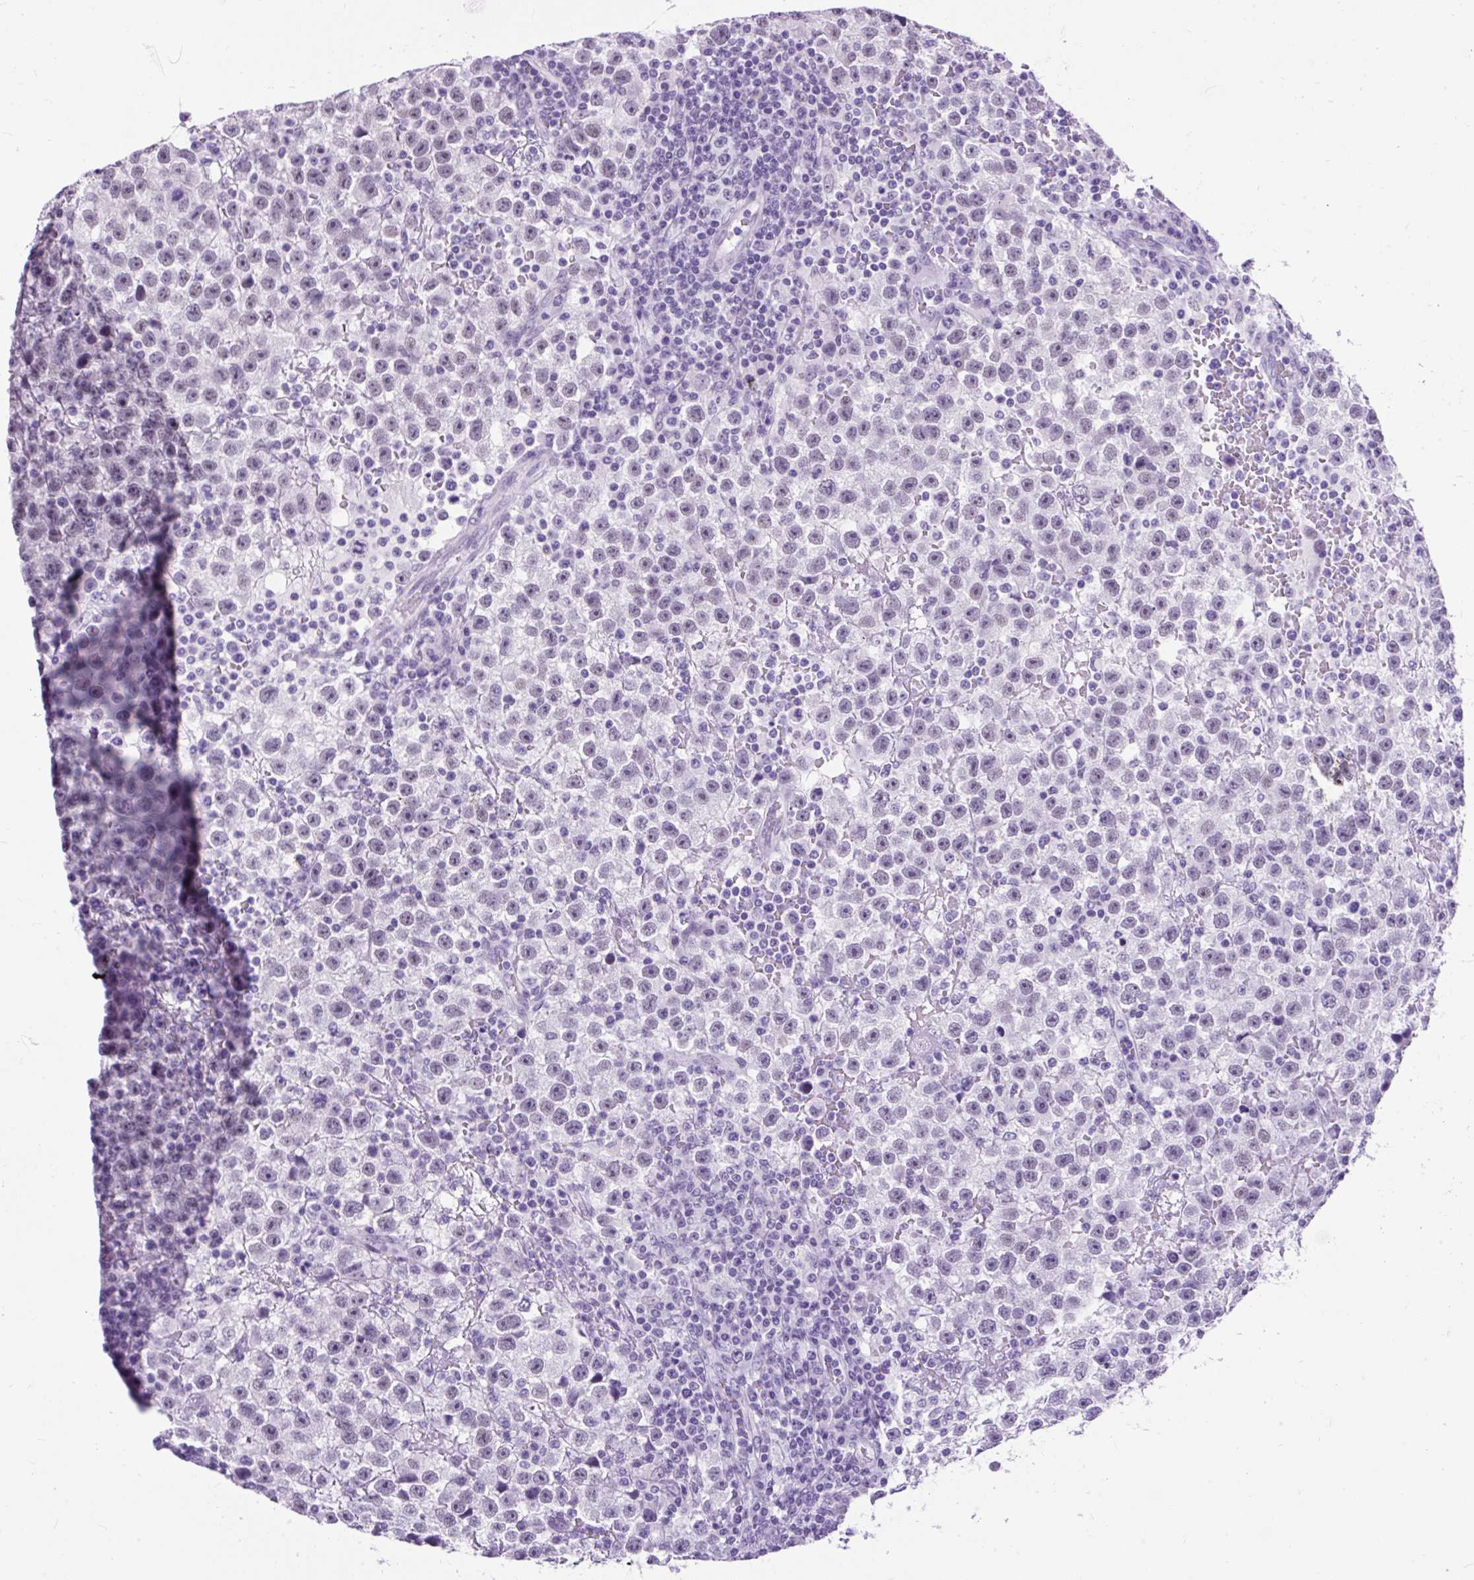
{"staining": {"intensity": "weak", "quantity": "<25%", "location": "nuclear"}, "tissue": "testis cancer", "cell_type": "Tumor cells", "image_type": "cancer", "snomed": [{"axis": "morphology", "description": "Seminoma, NOS"}, {"axis": "topography", "description": "Testis"}], "caption": "Seminoma (testis) was stained to show a protein in brown. There is no significant positivity in tumor cells.", "gene": "SCGB1A1", "patient": {"sex": "male", "age": 22}}